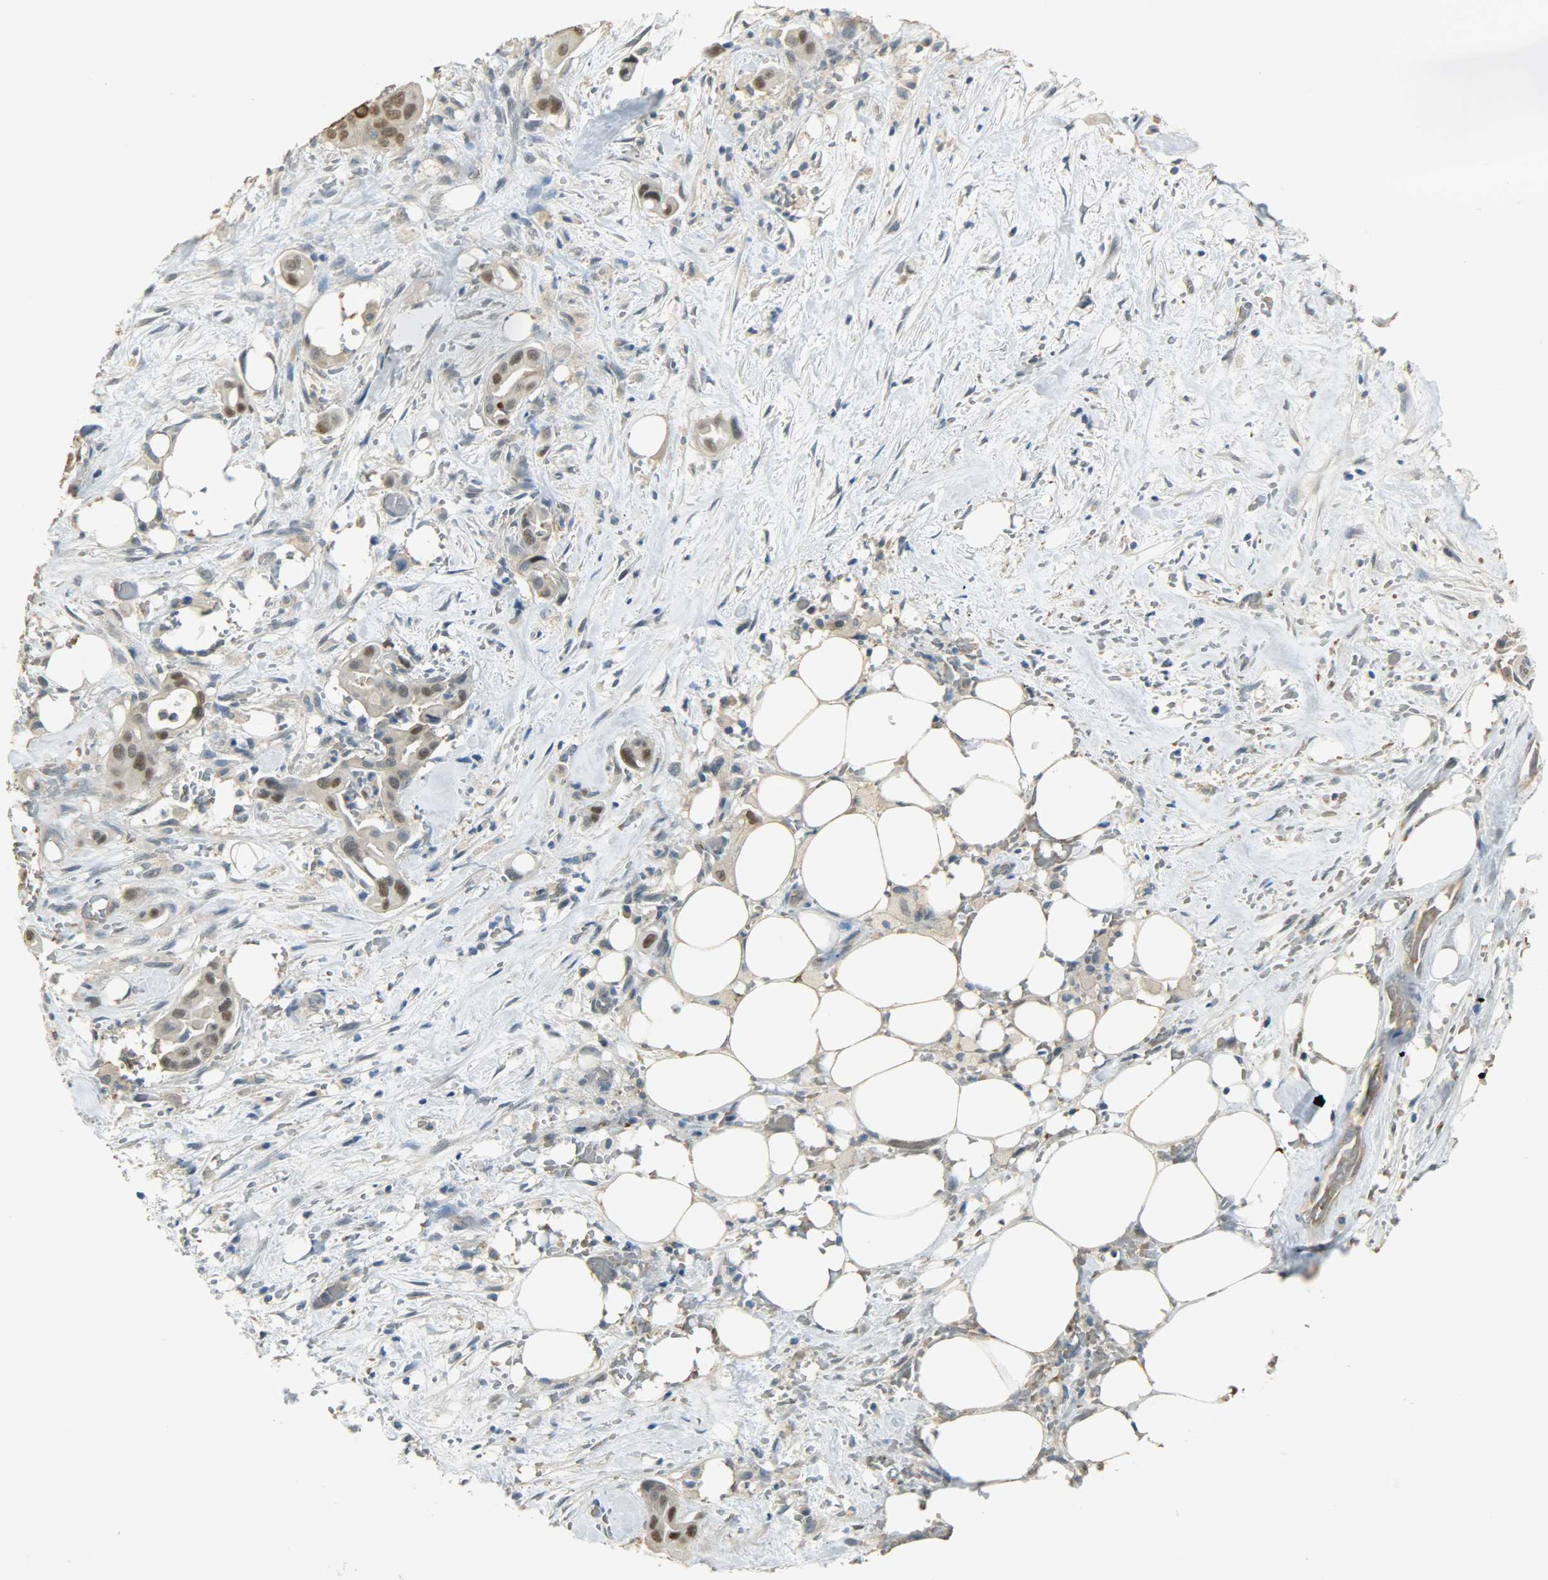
{"staining": {"intensity": "moderate", "quantity": ">75%", "location": "nuclear"}, "tissue": "liver cancer", "cell_type": "Tumor cells", "image_type": "cancer", "snomed": [{"axis": "morphology", "description": "Cholangiocarcinoma"}, {"axis": "topography", "description": "Liver"}], "caption": "Liver cholangiocarcinoma stained for a protein (brown) reveals moderate nuclear positive expression in approximately >75% of tumor cells.", "gene": "PRMT5", "patient": {"sex": "female", "age": 68}}